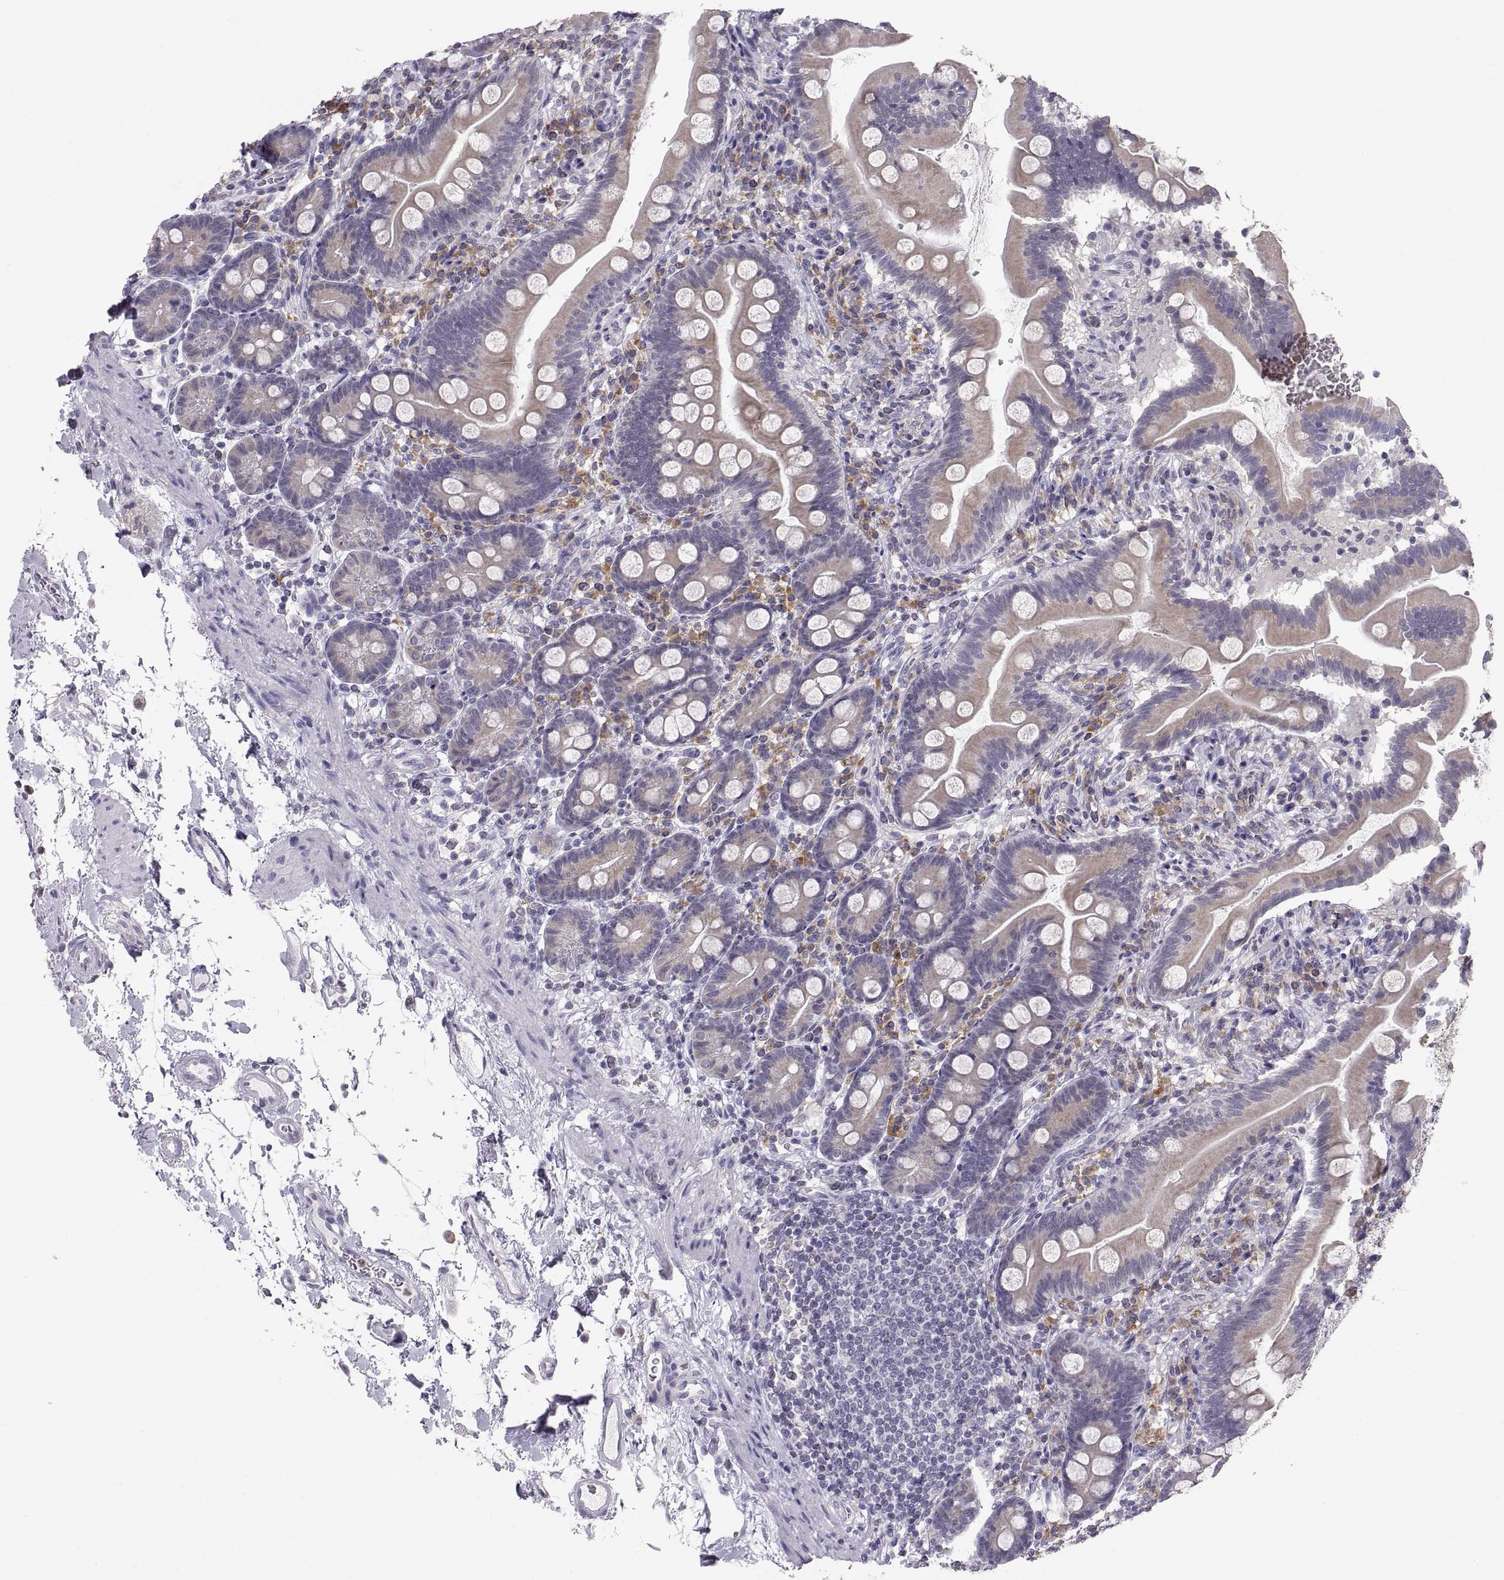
{"staining": {"intensity": "moderate", "quantity": "25%-75%", "location": "cytoplasmic/membranous"}, "tissue": "small intestine", "cell_type": "Glandular cells", "image_type": "normal", "snomed": [{"axis": "morphology", "description": "Normal tissue, NOS"}, {"axis": "topography", "description": "Small intestine"}], "caption": "IHC image of unremarkable small intestine: small intestine stained using immunohistochemistry (IHC) displays medium levels of moderate protein expression localized specifically in the cytoplasmic/membranous of glandular cells, appearing as a cytoplasmic/membranous brown color.", "gene": "ERO1A", "patient": {"sex": "female", "age": 44}}